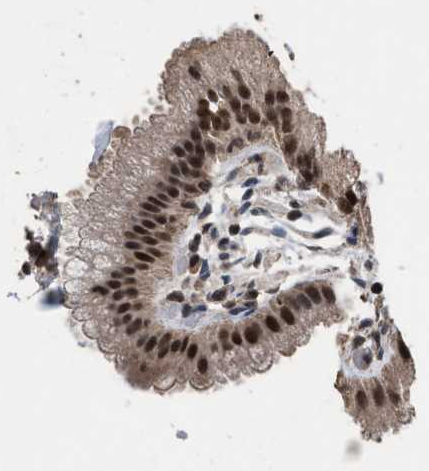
{"staining": {"intensity": "strong", "quantity": ">75%", "location": "cytoplasmic/membranous,nuclear"}, "tissue": "gallbladder", "cell_type": "Glandular cells", "image_type": "normal", "snomed": [{"axis": "morphology", "description": "Normal tissue, NOS"}, {"axis": "topography", "description": "Gallbladder"}], "caption": "DAB (3,3'-diaminobenzidine) immunohistochemical staining of unremarkable gallbladder exhibits strong cytoplasmic/membranous,nuclear protein staining in about >75% of glandular cells.", "gene": "C9orf78", "patient": {"sex": "female", "age": 26}}